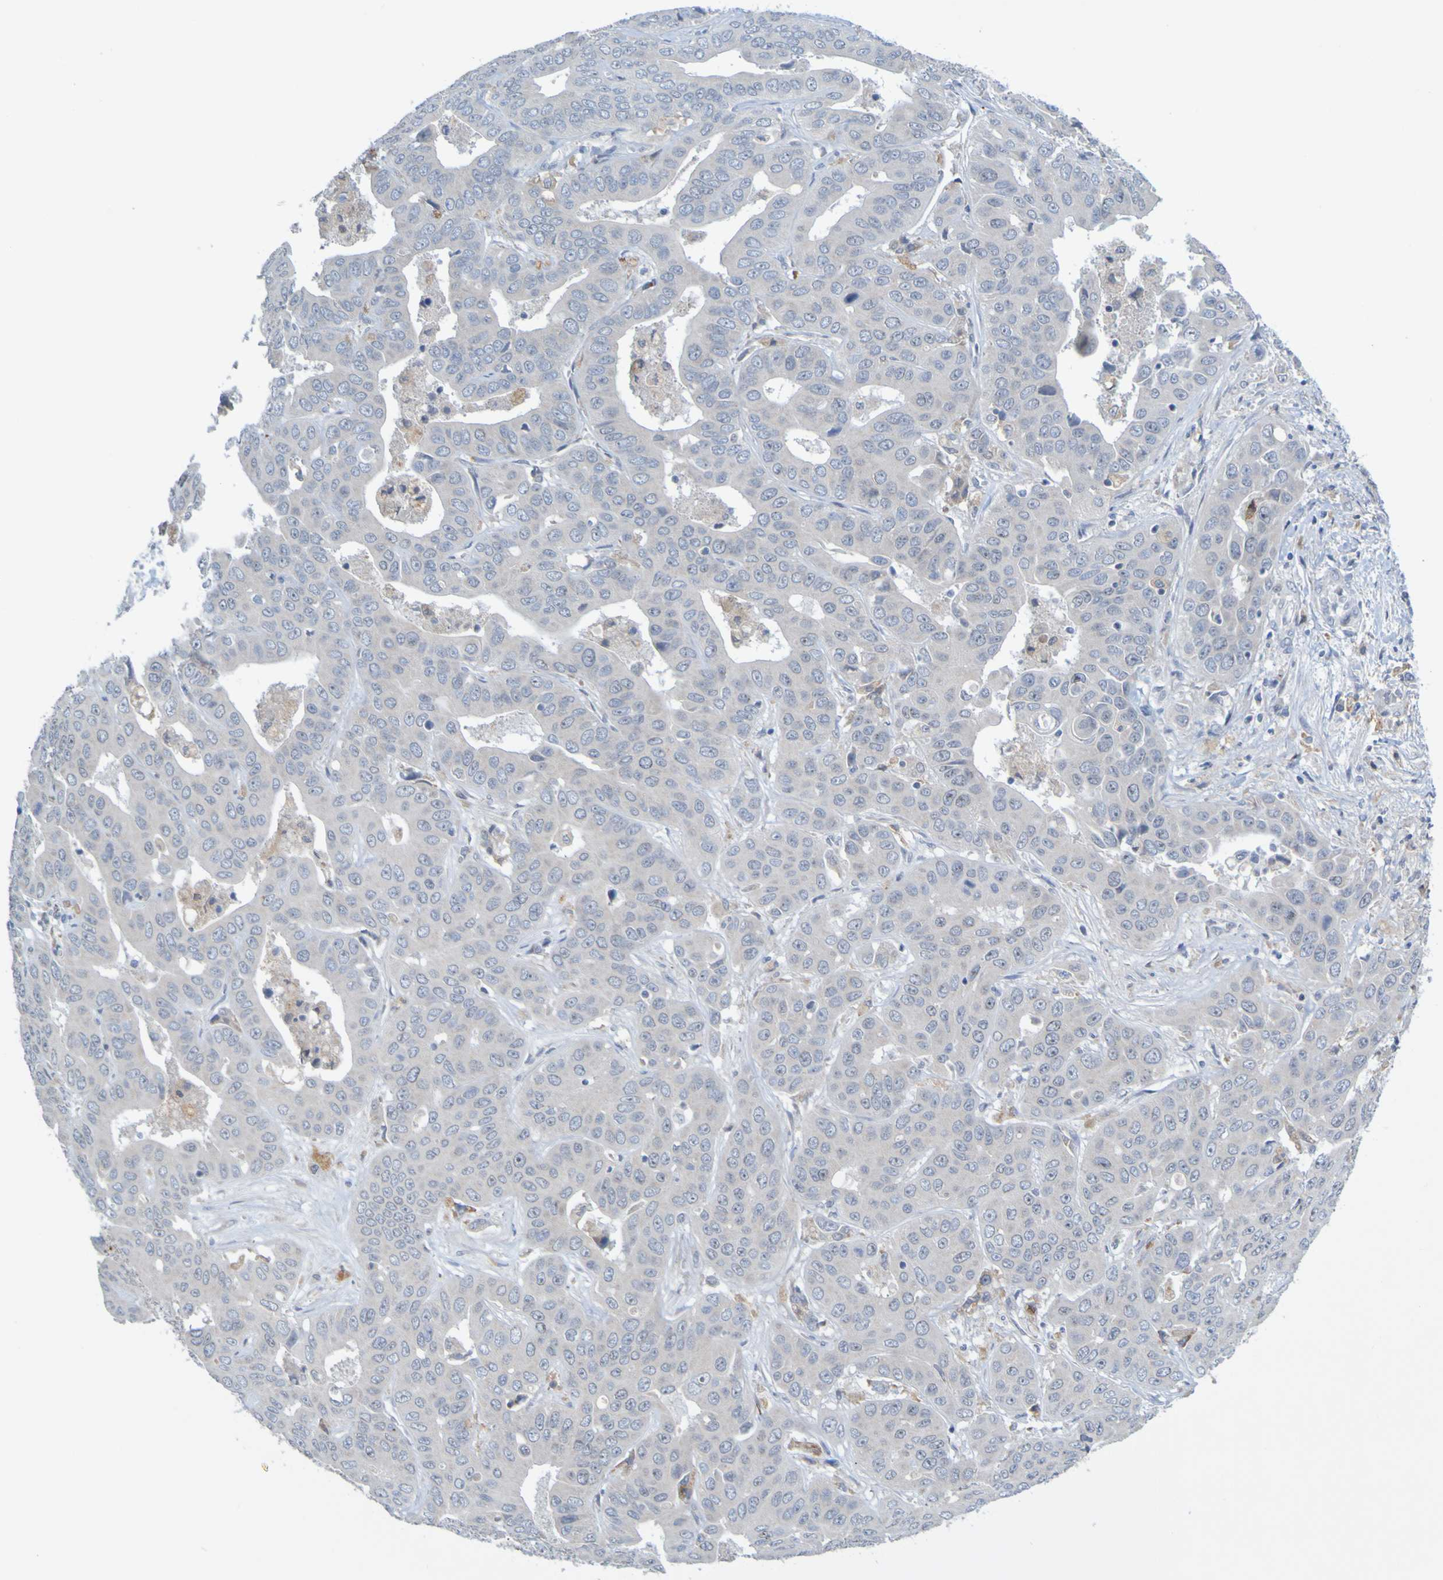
{"staining": {"intensity": "negative", "quantity": "none", "location": "none"}, "tissue": "liver cancer", "cell_type": "Tumor cells", "image_type": "cancer", "snomed": [{"axis": "morphology", "description": "Cholangiocarcinoma"}, {"axis": "topography", "description": "Liver"}], "caption": "Tumor cells show no significant protein expression in cholangiocarcinoma (liver).", "gene": "LILRB5", "patient": {"sex": "female", "age": 52}}